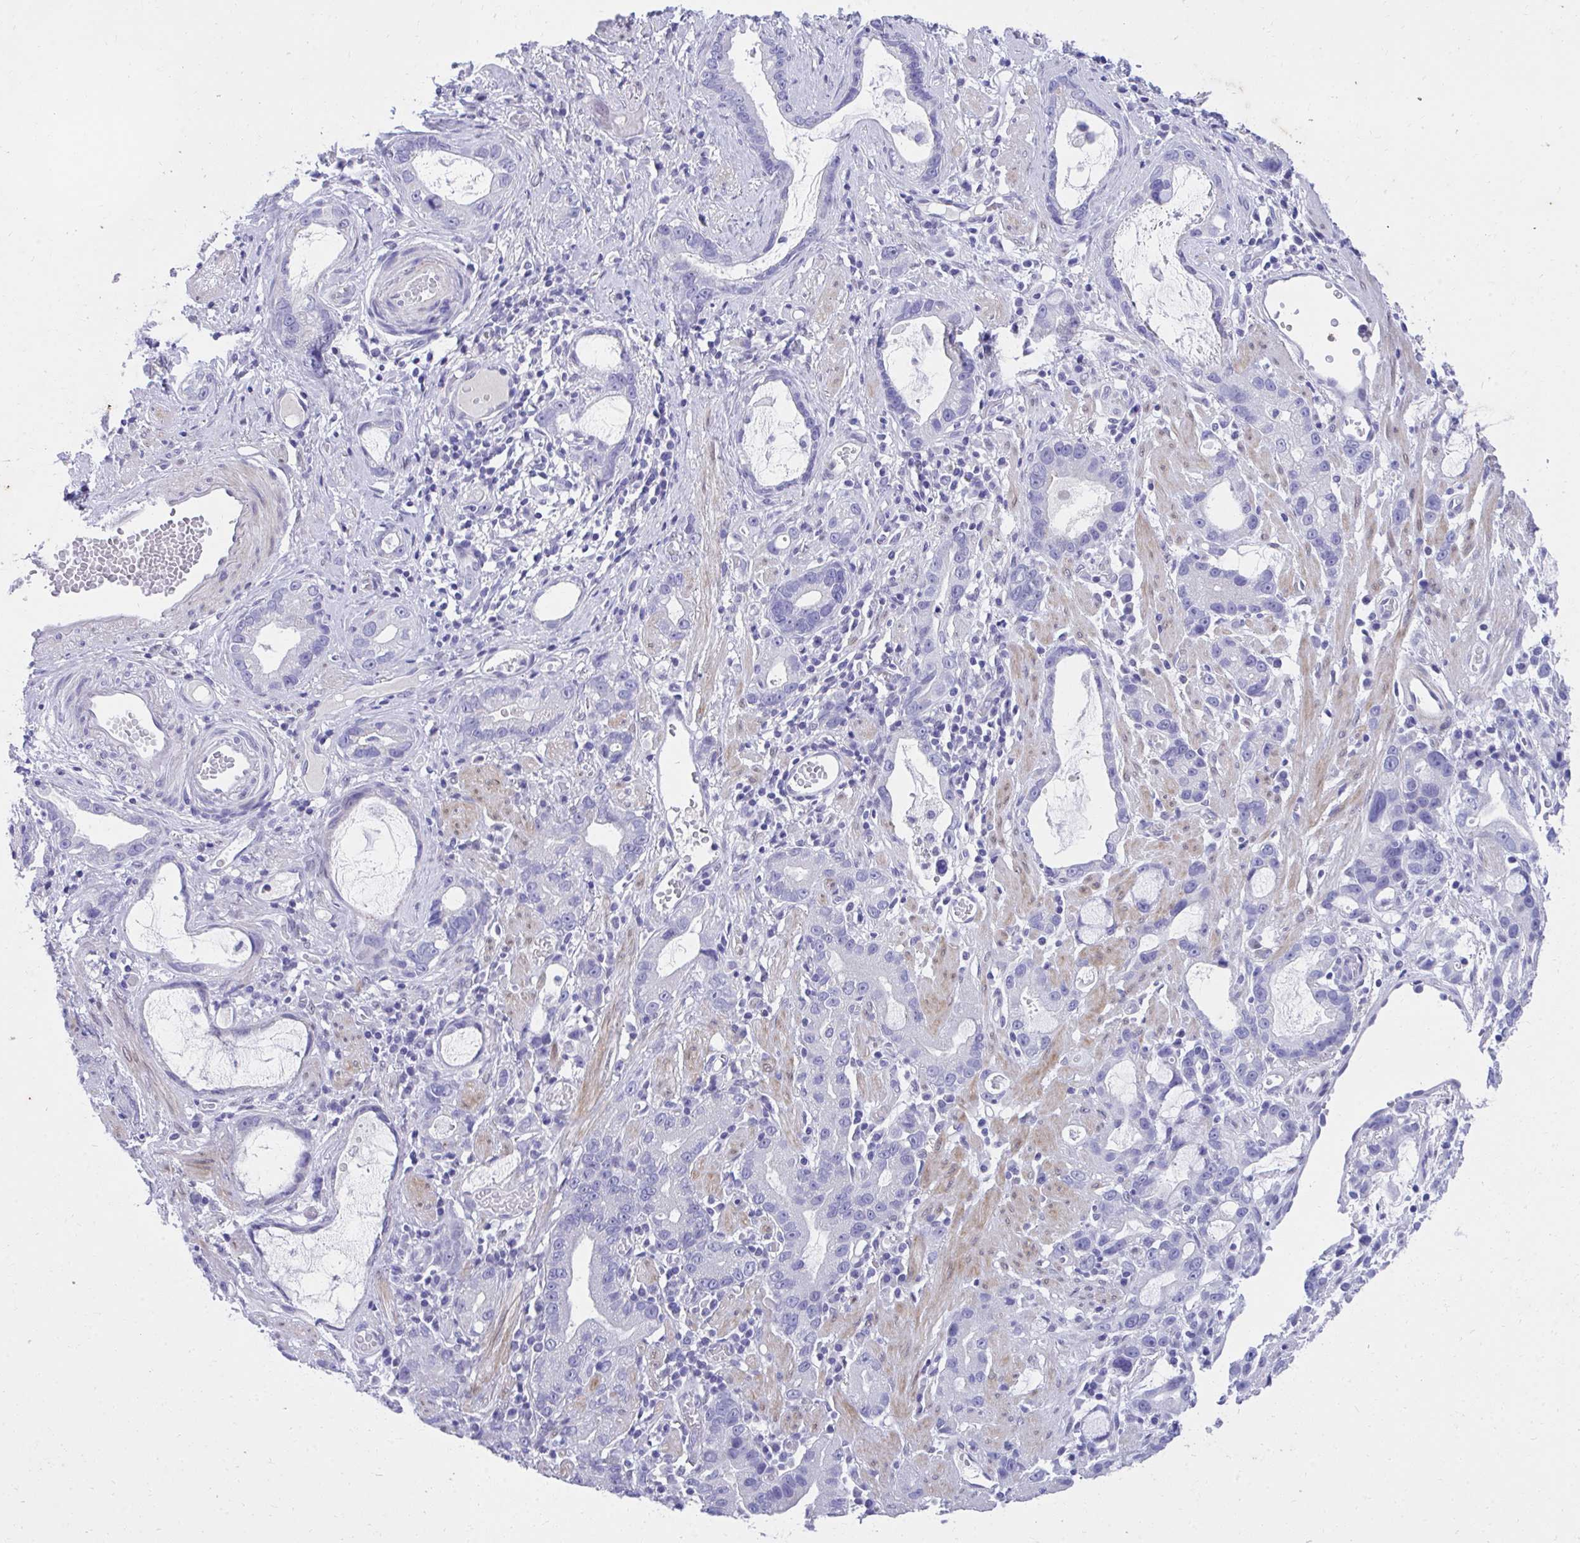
{"staining": {"intensity": "negative", "quantity": "none", "location": "none"}, "tissue": "stomach cancer", "cell_type": "Tumor cells", "image_type": "cancer", "snomed": [{"axis": "morphology", "description": "Adenocarcinoma, NOS"}, {"axis": "topography", "description": "Stomach"}], "caption": "IHC histopathology image of adenocarcinoma (stomach) stained for a protein (brown), which shows no staining in tumor cells. The staining was performed using DAB to visualize the protein expression in brown, while the nuclei were stained in blue with hematoxylin (Magnification: 20x).", "gene": "KLK1", "patient": {"sex": "male", "age": 55}}